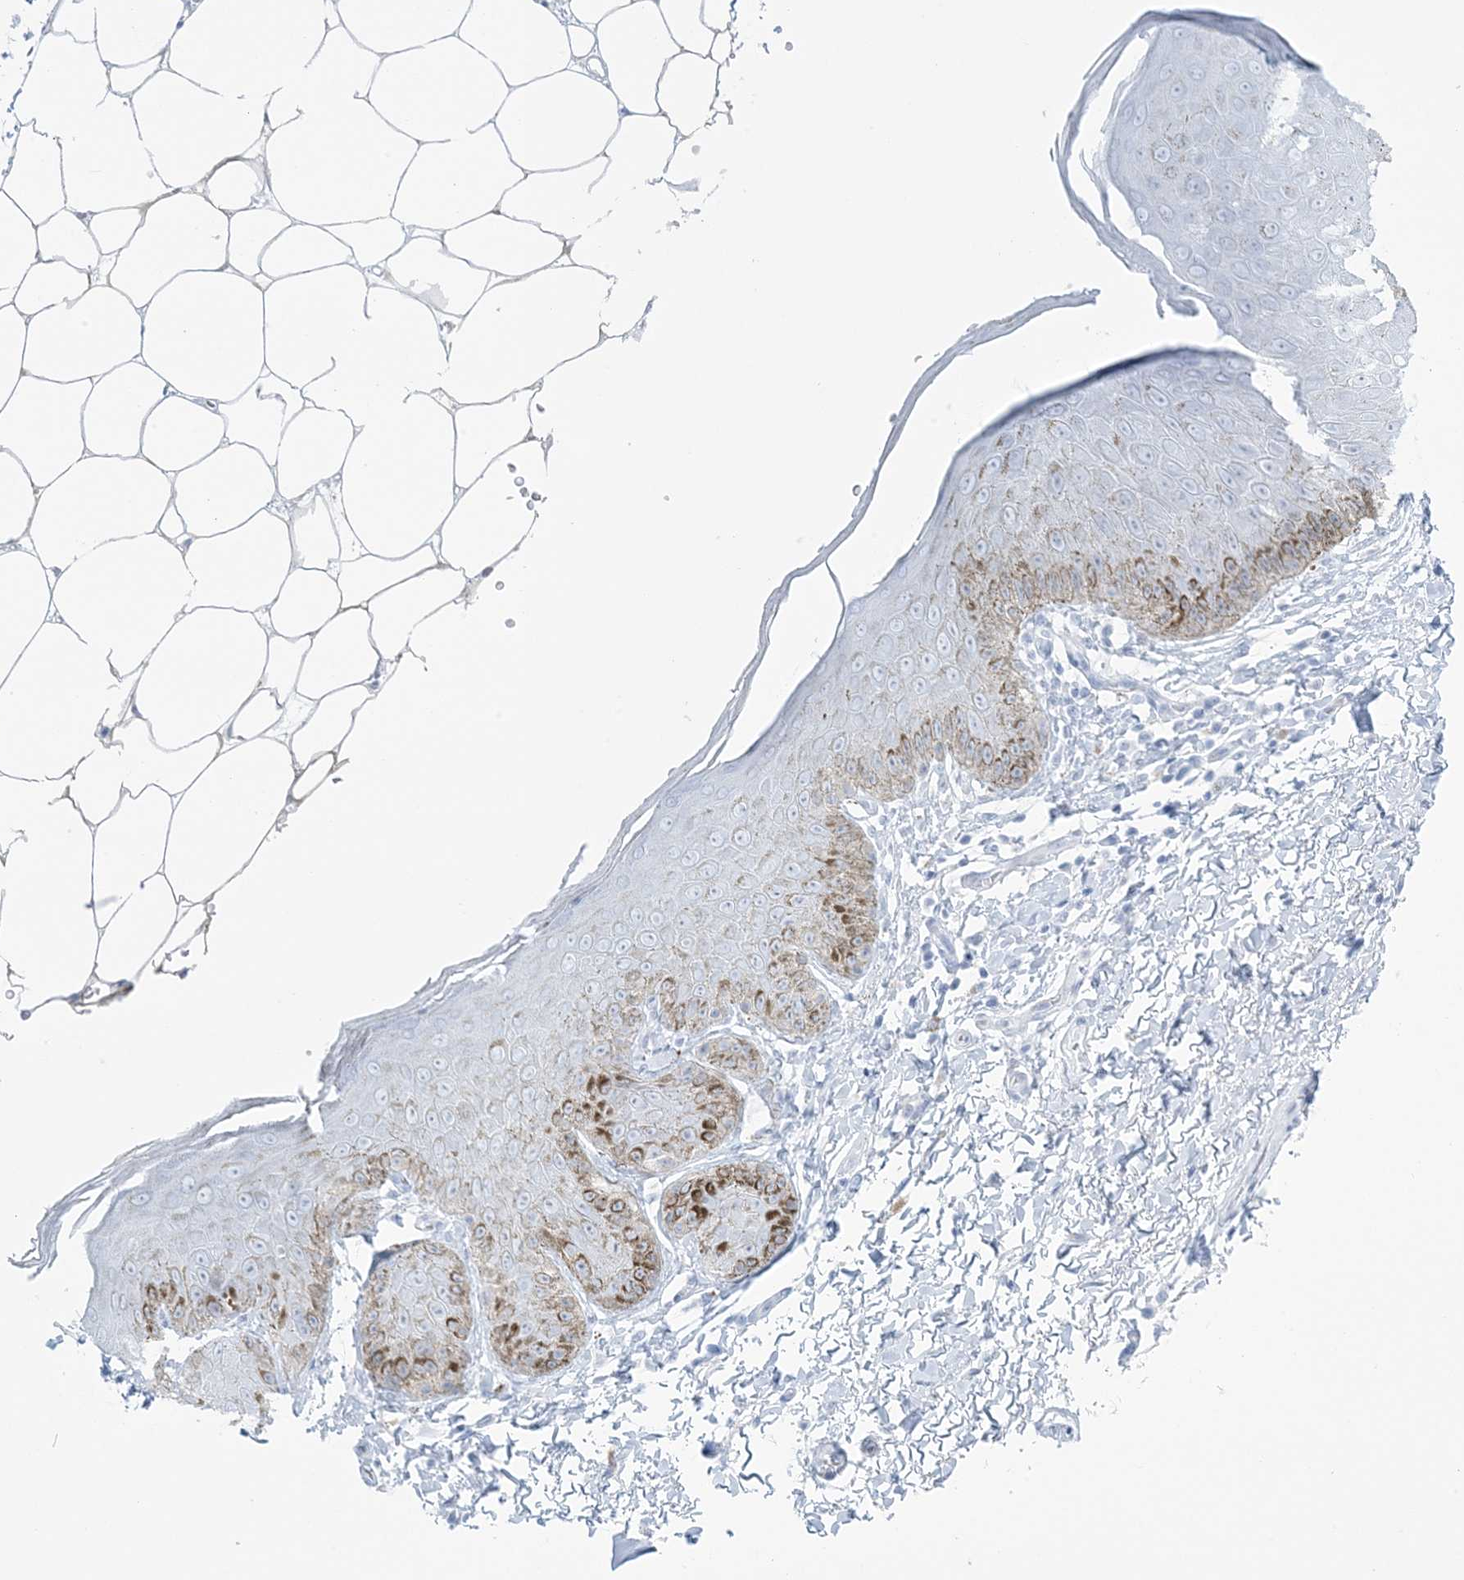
{"staining": {"intensity": "moderate", "quantity": "<25%", "location": "cytoplasmic/membranous"}, "tissue": "skin", "cell_type": "Epidermal cells", "image_type": "normal", "snomed": [{"axis": "morphology", "description": "Normal tissue, NOS"}, {"axis": "topography", "description": "Anal"}], "caption": "Immunohistochemical staining of benign human skin displays low levels of moderate cytoplasmic/membranous staining in approximately <25% of epidermal cells.", "gene": "AGXT", "patient": {"sex": "male", "age": 44}}